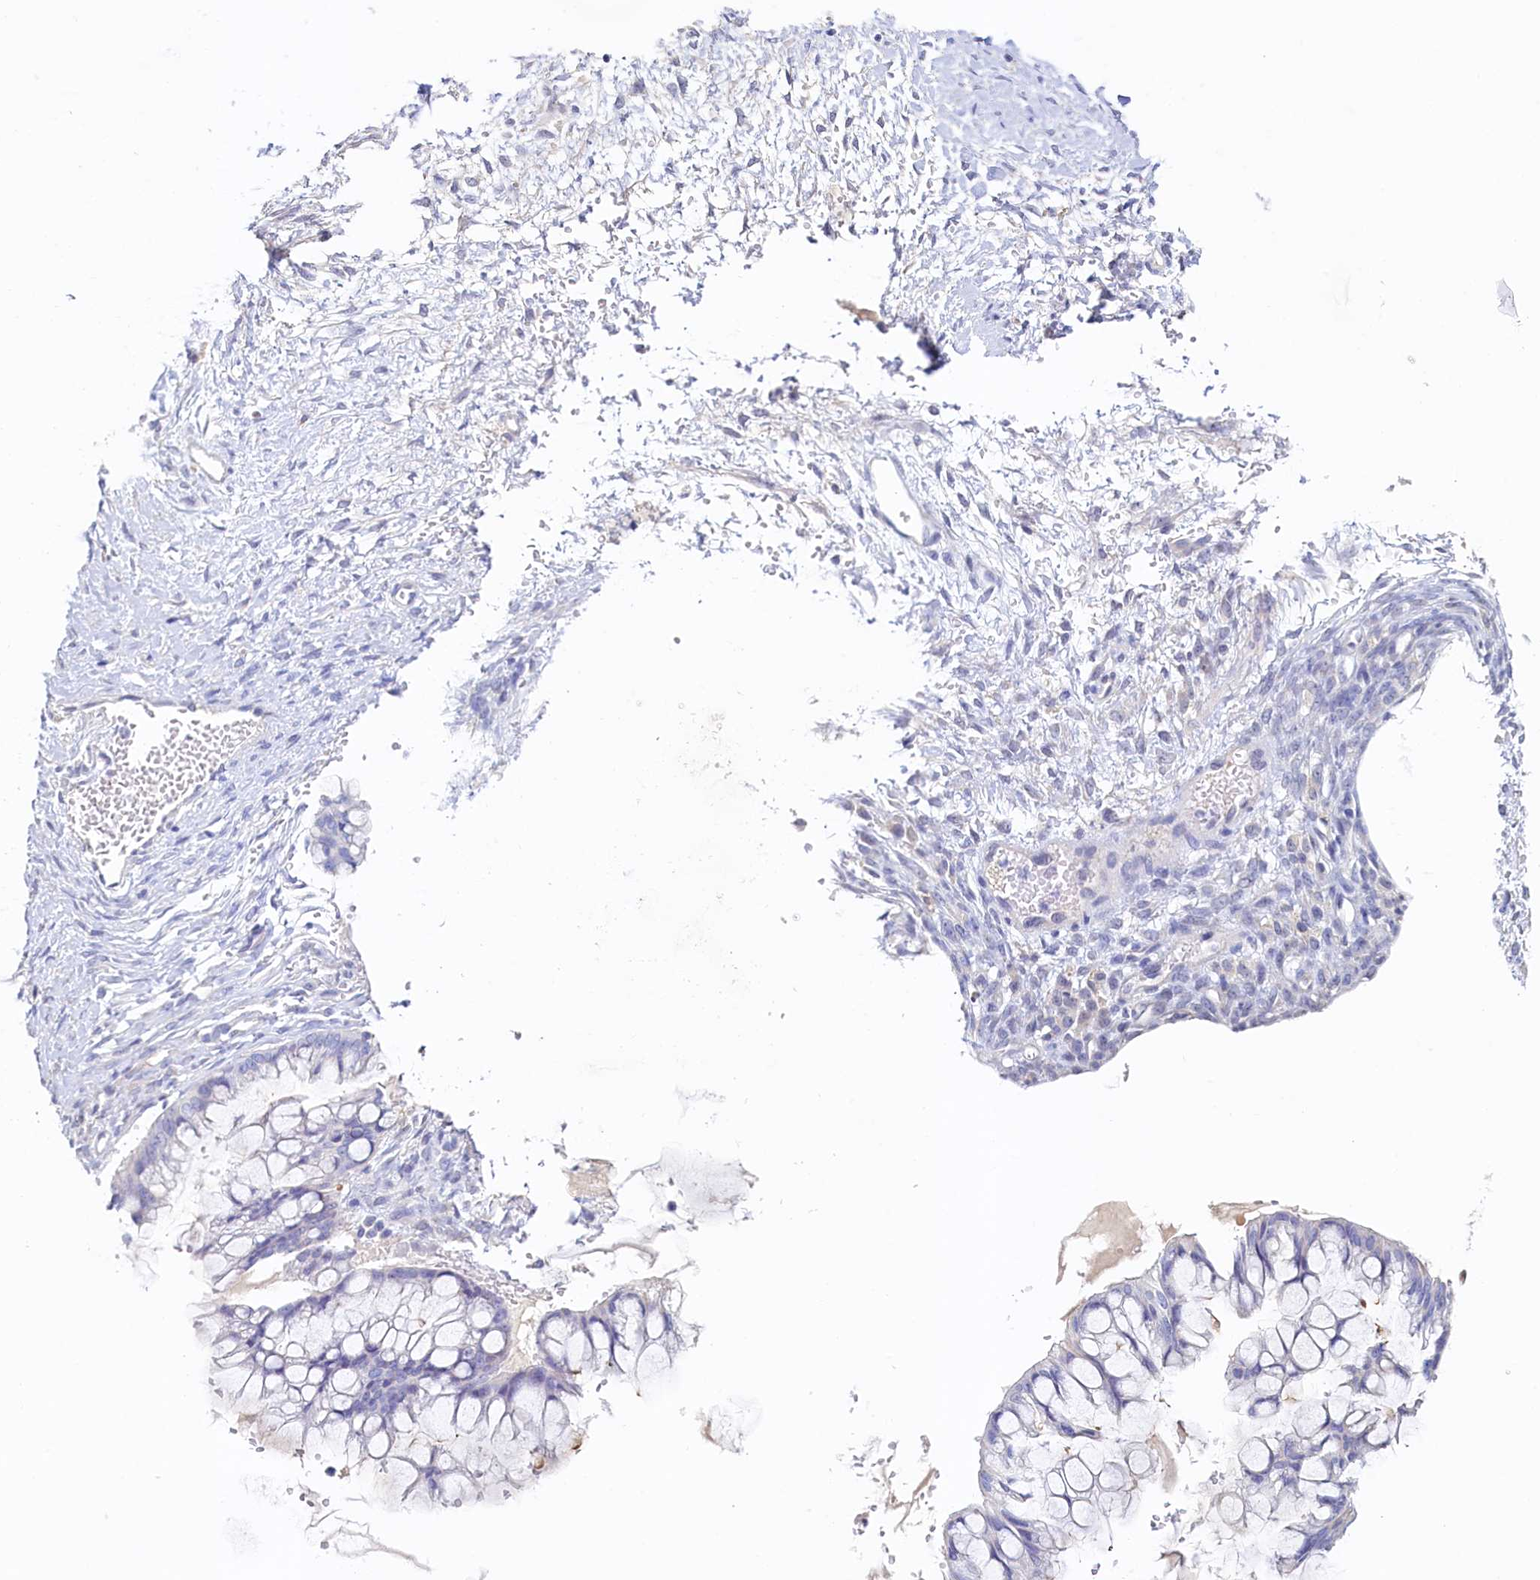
{"staining": {"intensity": "negative", "quantity": "none", "location": "none"}, "tissue": "ovarian cancer", "cell_type": "Tumor cells", "image_type": "cancer", "snomed": [{"axis": "morphology", "description": "Cystadenocarcinoma, mucinous, NOS"}, {"axis": "topography", "description": "Ovary"}], "caption": "This micrograph is of ovarian cancer stained with immunohistochemistry to label a protein in brown with the nuclei are counter-stained blue. There is no staining in tumor cells.", "gene": "DTD1", "patient": {"sex": "female", "age": 73}}